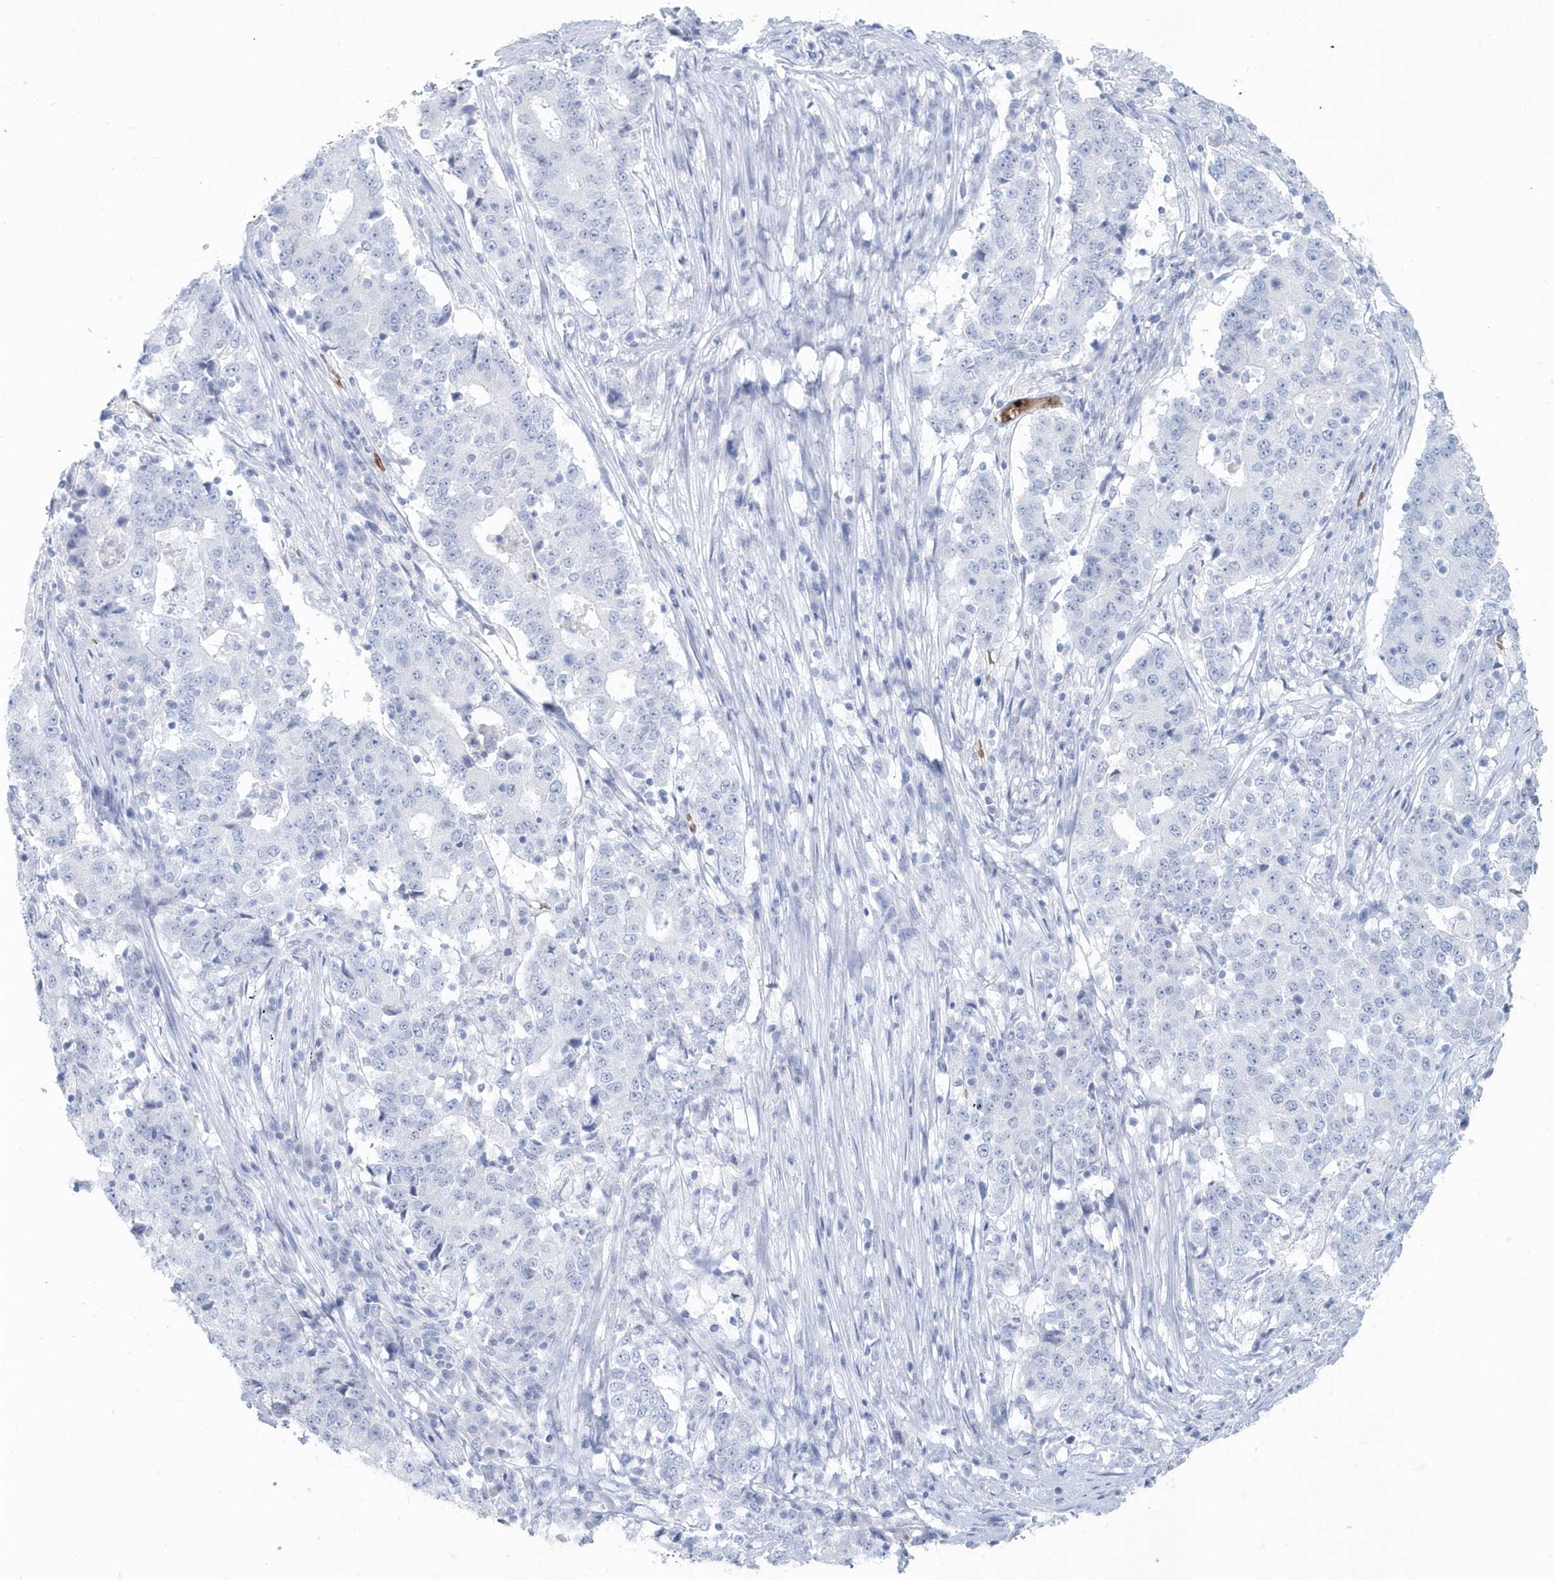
{"staining": {"intensity": "negative", "quantity": "none", "location": "none"}, "tissue": "stomach cancer", "cell_type": "Tumor cells", "image_type": "cancer", "snomed": [{"axis": "morphology", "description": "Adenocarcinoma, NOS"}, {"axis": "topography", "description": "Stomach"}], "caption": "High magnification brightfield microscopy of stomach cancer stained with DAB (3,3'-diaminobenzidine) (brown) and counterstained with hematoxylin (blue): tumor cells show no significant expression. Nuclei are stained in blue.", "gene": "HBA2", "patient": {"sex": "male", "age": 59}}